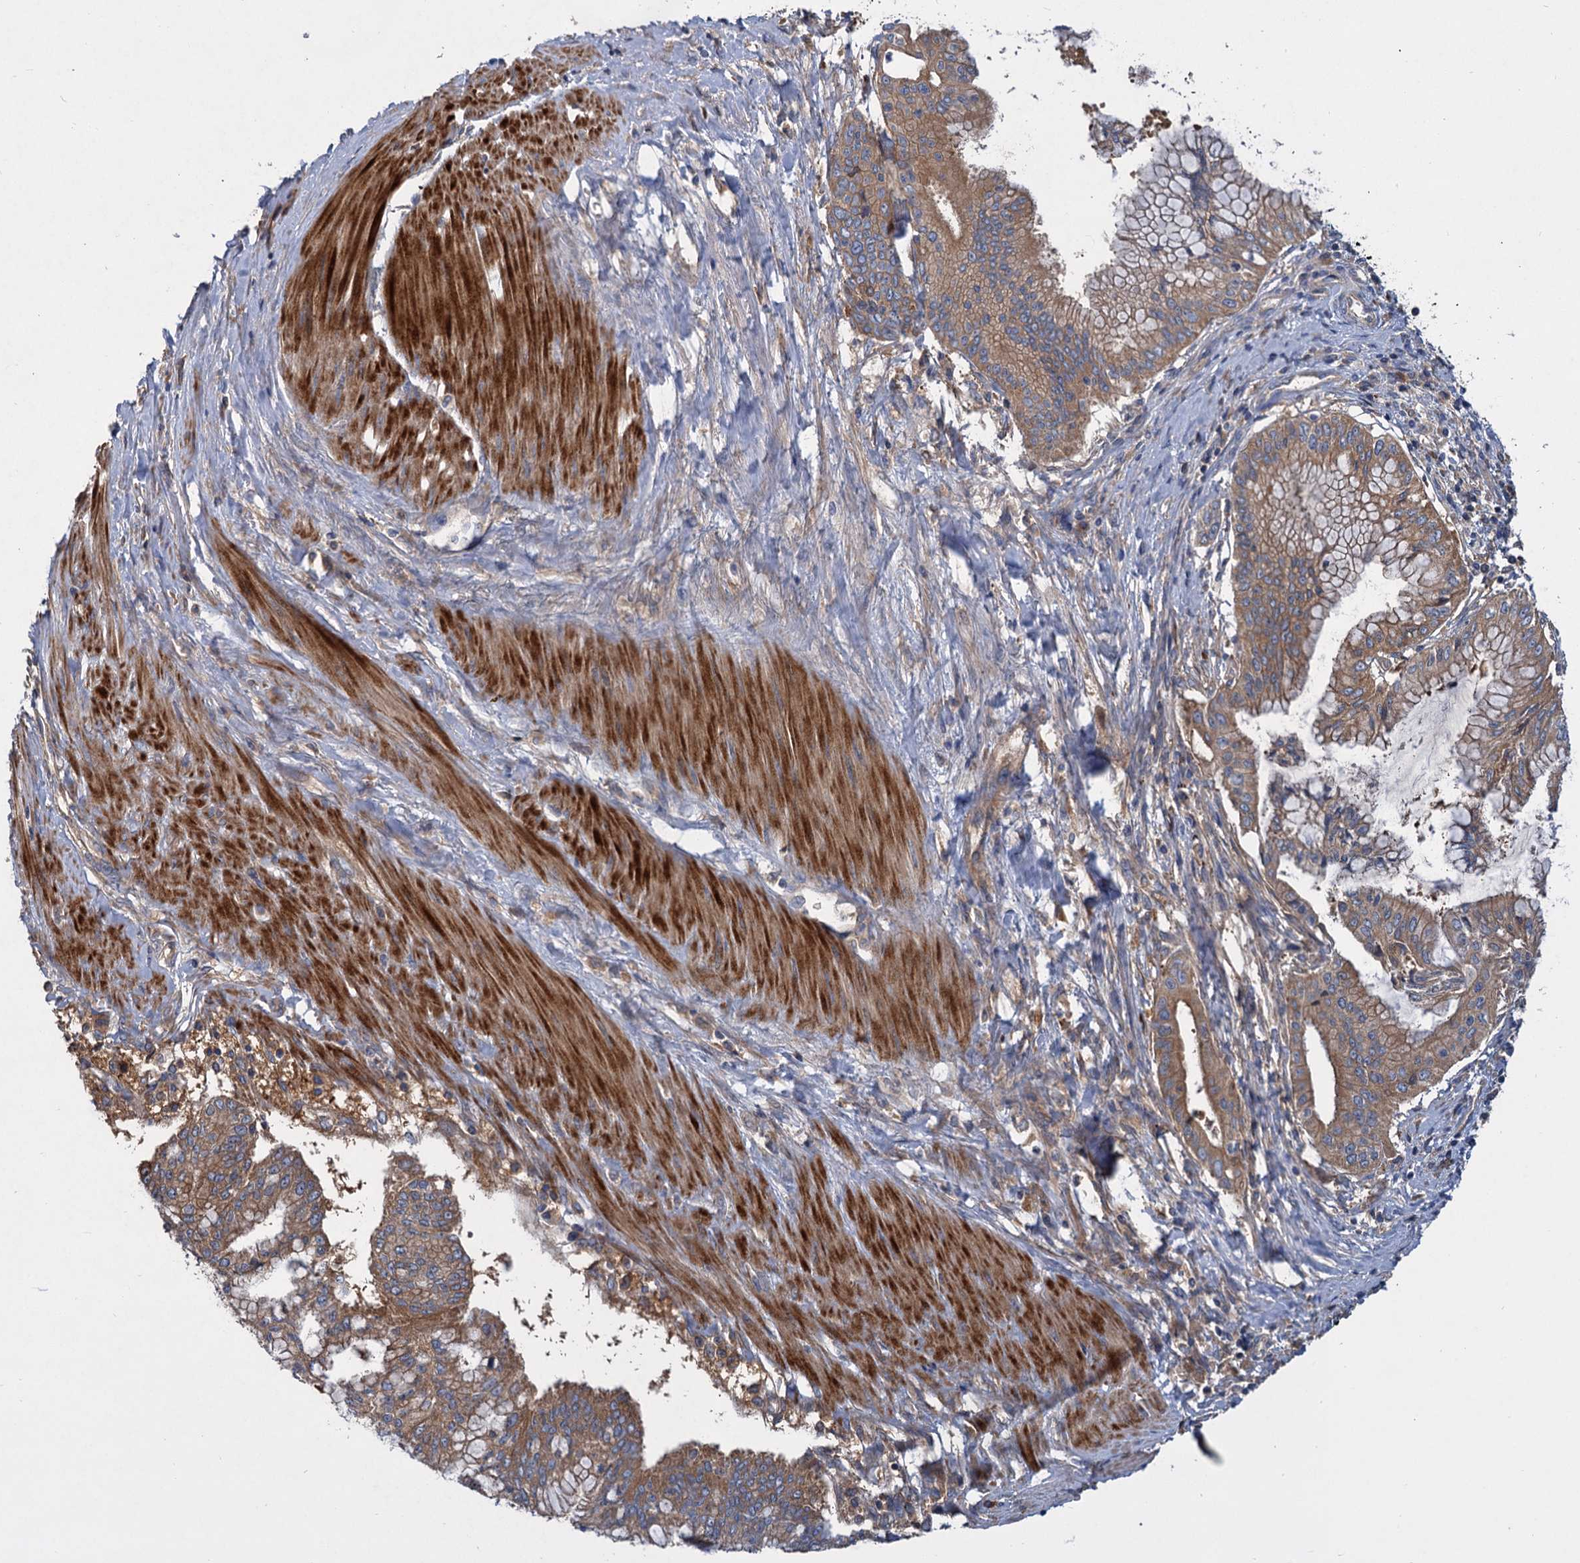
{"staining": {"intensity": "moderate", "quantity": ">75%", "location": "cytoplasmic/membranous"}, "tissue": "pancreatic cancer", "cell_type": "Tumor cells", "image_type": "cancer", "snomed": [{"axis": "morphology", "description": "Adenocarcinoma, NOS"}, {"axis": "topography", "description": "Pancreas"}], "caption": "IHC staining of pancreatic cancer (adenocarcinoma), which shows medium levels of moderate cytoplasmic/membranous expression in approximately >75% of tumor cells indicating moderate cytoplasmic/membranous protein expression. The staining was performed using DAB (brown) for protein detection and nuclei were counterstained in hematoxylin (blue).", "gene": "ALKBH7", "patient": {"sex": "male", "age": 46}}